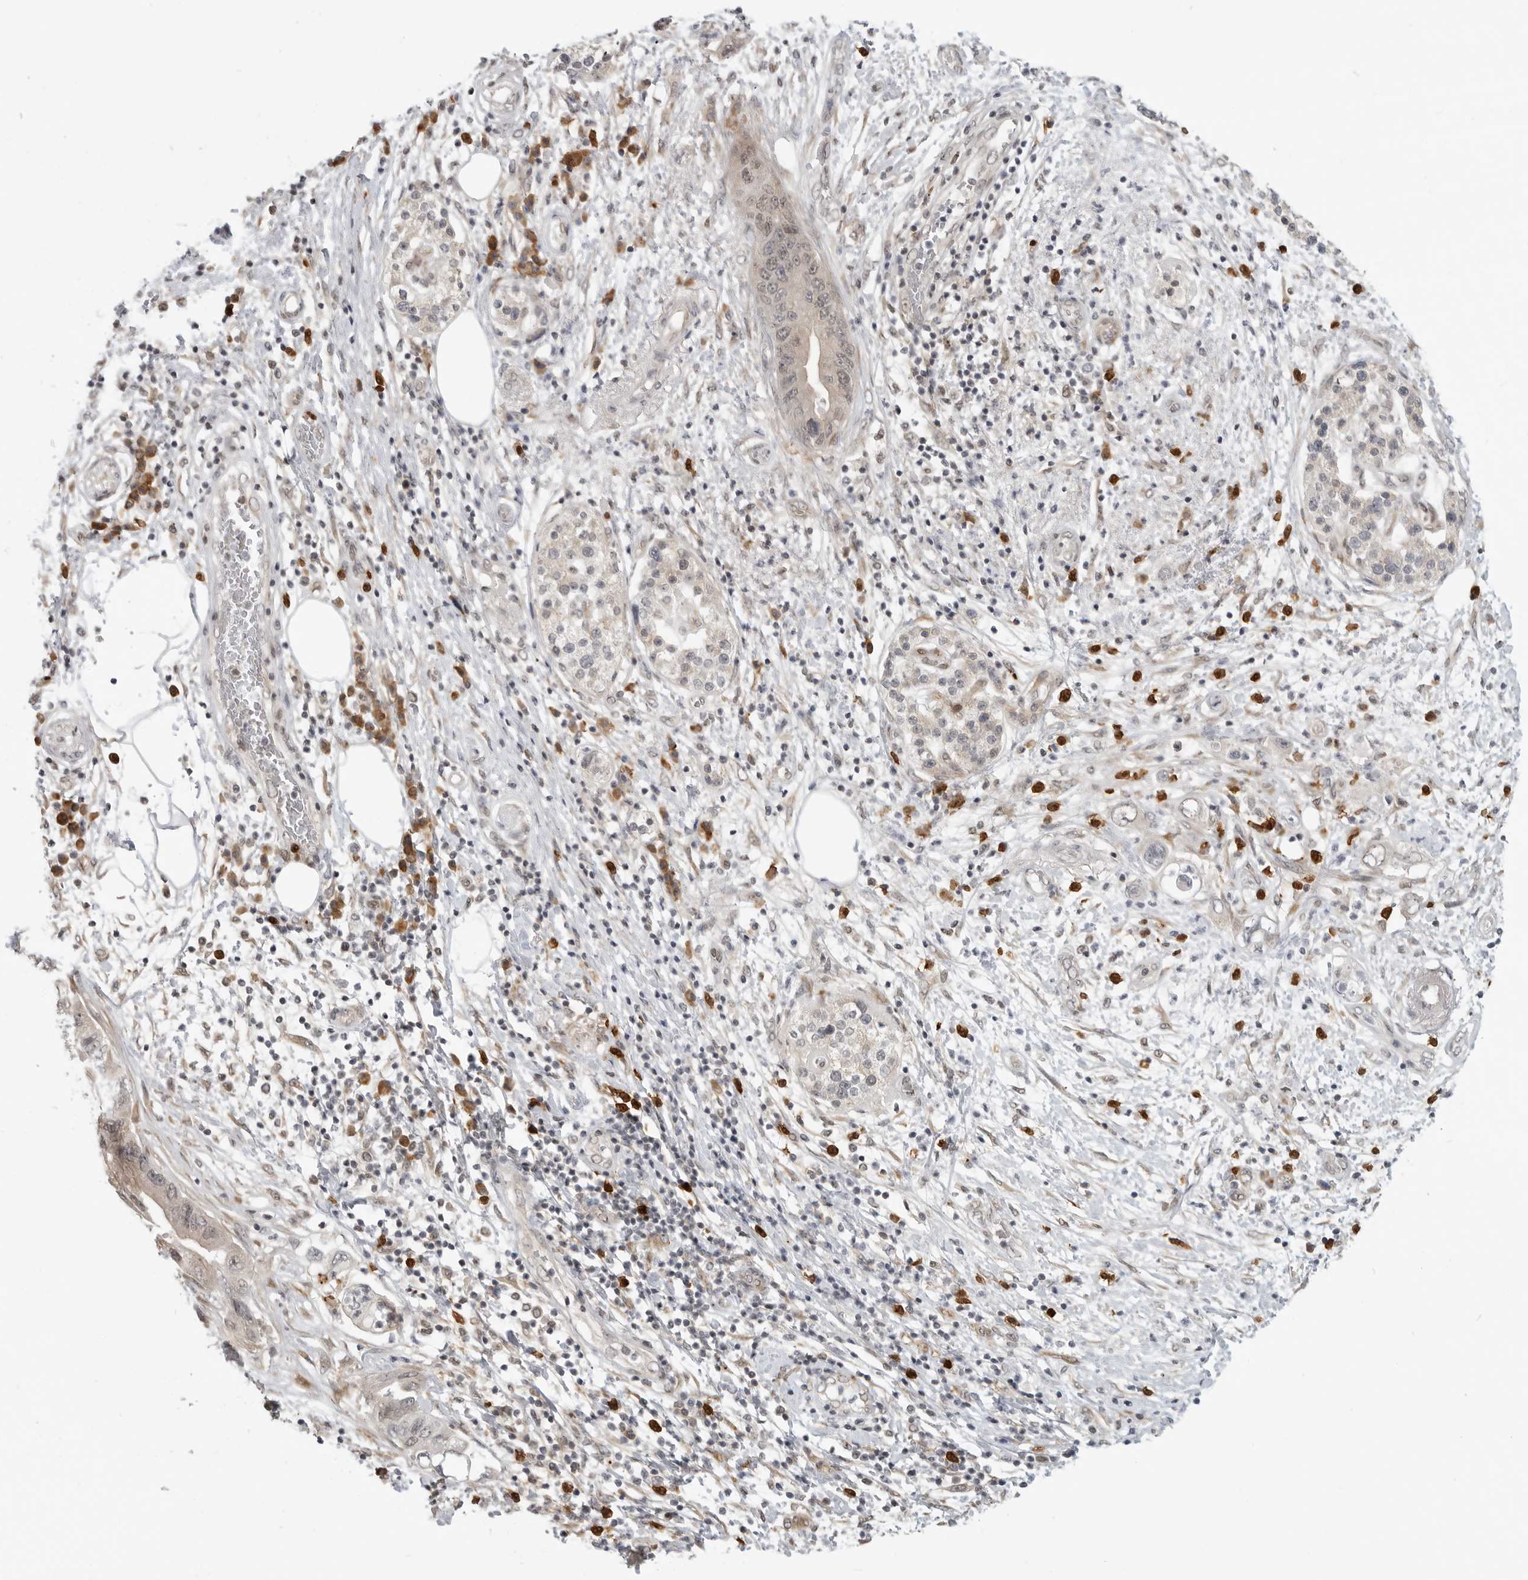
{"staining": {"intensity": "weak", "quantity": "<25%", "location": "nuclear"}, "tissue": "pancreatic cancer", "cell_type": "Tumor cells", "image_type": "cancer", "snomed": [{"axis": "morphology", "description": "Adenocarcinoma, NOS"}, {"axis": "topography", "description": "Pancreas"}], "caption": "Immunohistochemistry (IHC) micrograph of neoplastic tissue: human adenocarcinoma (pancreatic) stained with DAB demonstrates no significant protein staining in tumor cells.", "gene": "CEP295NL", "patient": {"sex": "female", "age": 73}}